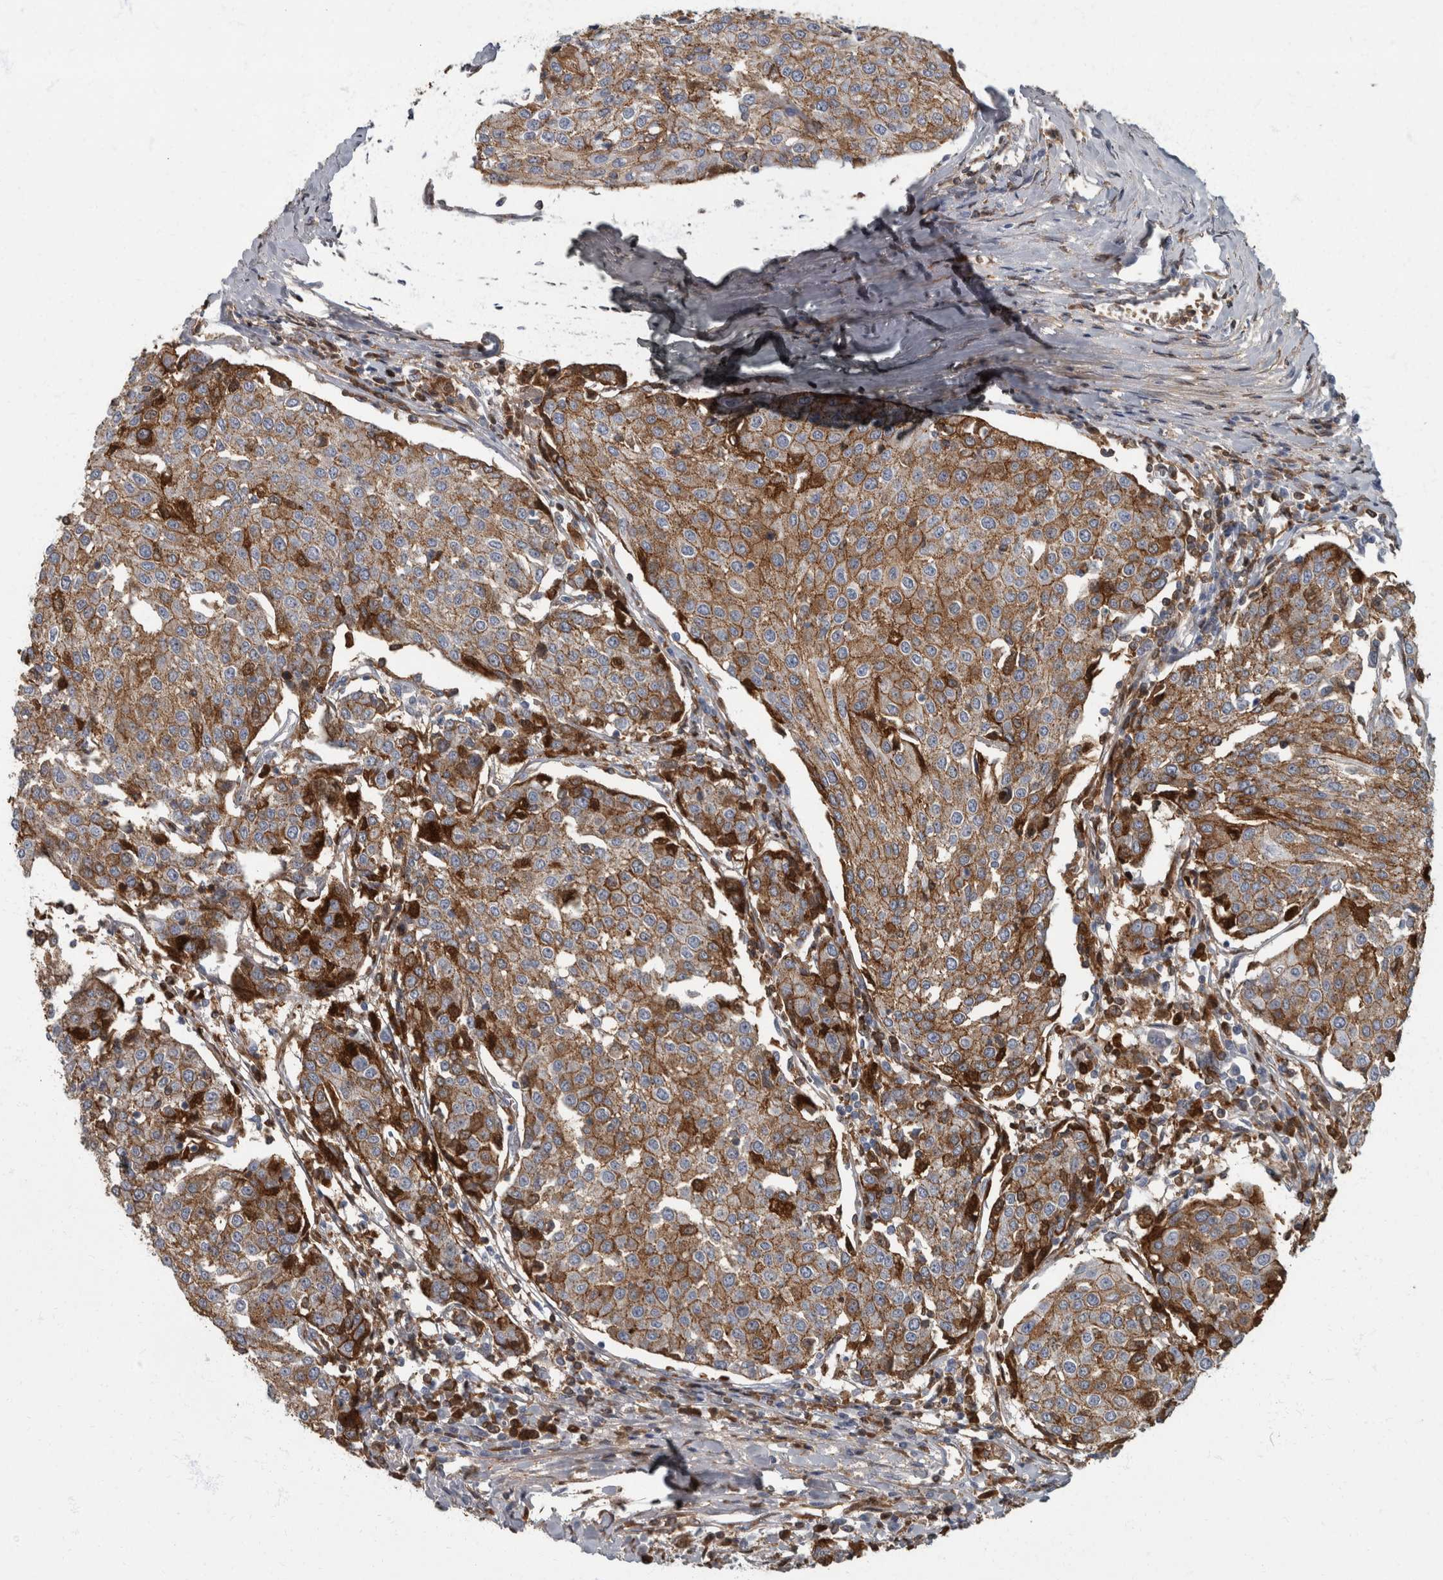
{"staining": {"intensity": "moderate", "quantity": ">75%", "location": "cytoplasmic/membranous"}, "tissue": "urothelial cancer", "cell_type": "Tumor cells", "image_type": "cancer", "snomed": [{"axis": "morphology", "description": "Urothelial carcinoma, High grade"}, {"axis": "topography", "description": "Urinary bladder"}], "caption": "Immunohistochemical staining of human urothelial cancer exhibits moderate cytoplasmic/membranous protein staining in approximately >75% of tumor cells.", "gene": "DSG2", "patient": {"sex": "female", "age": 85}}